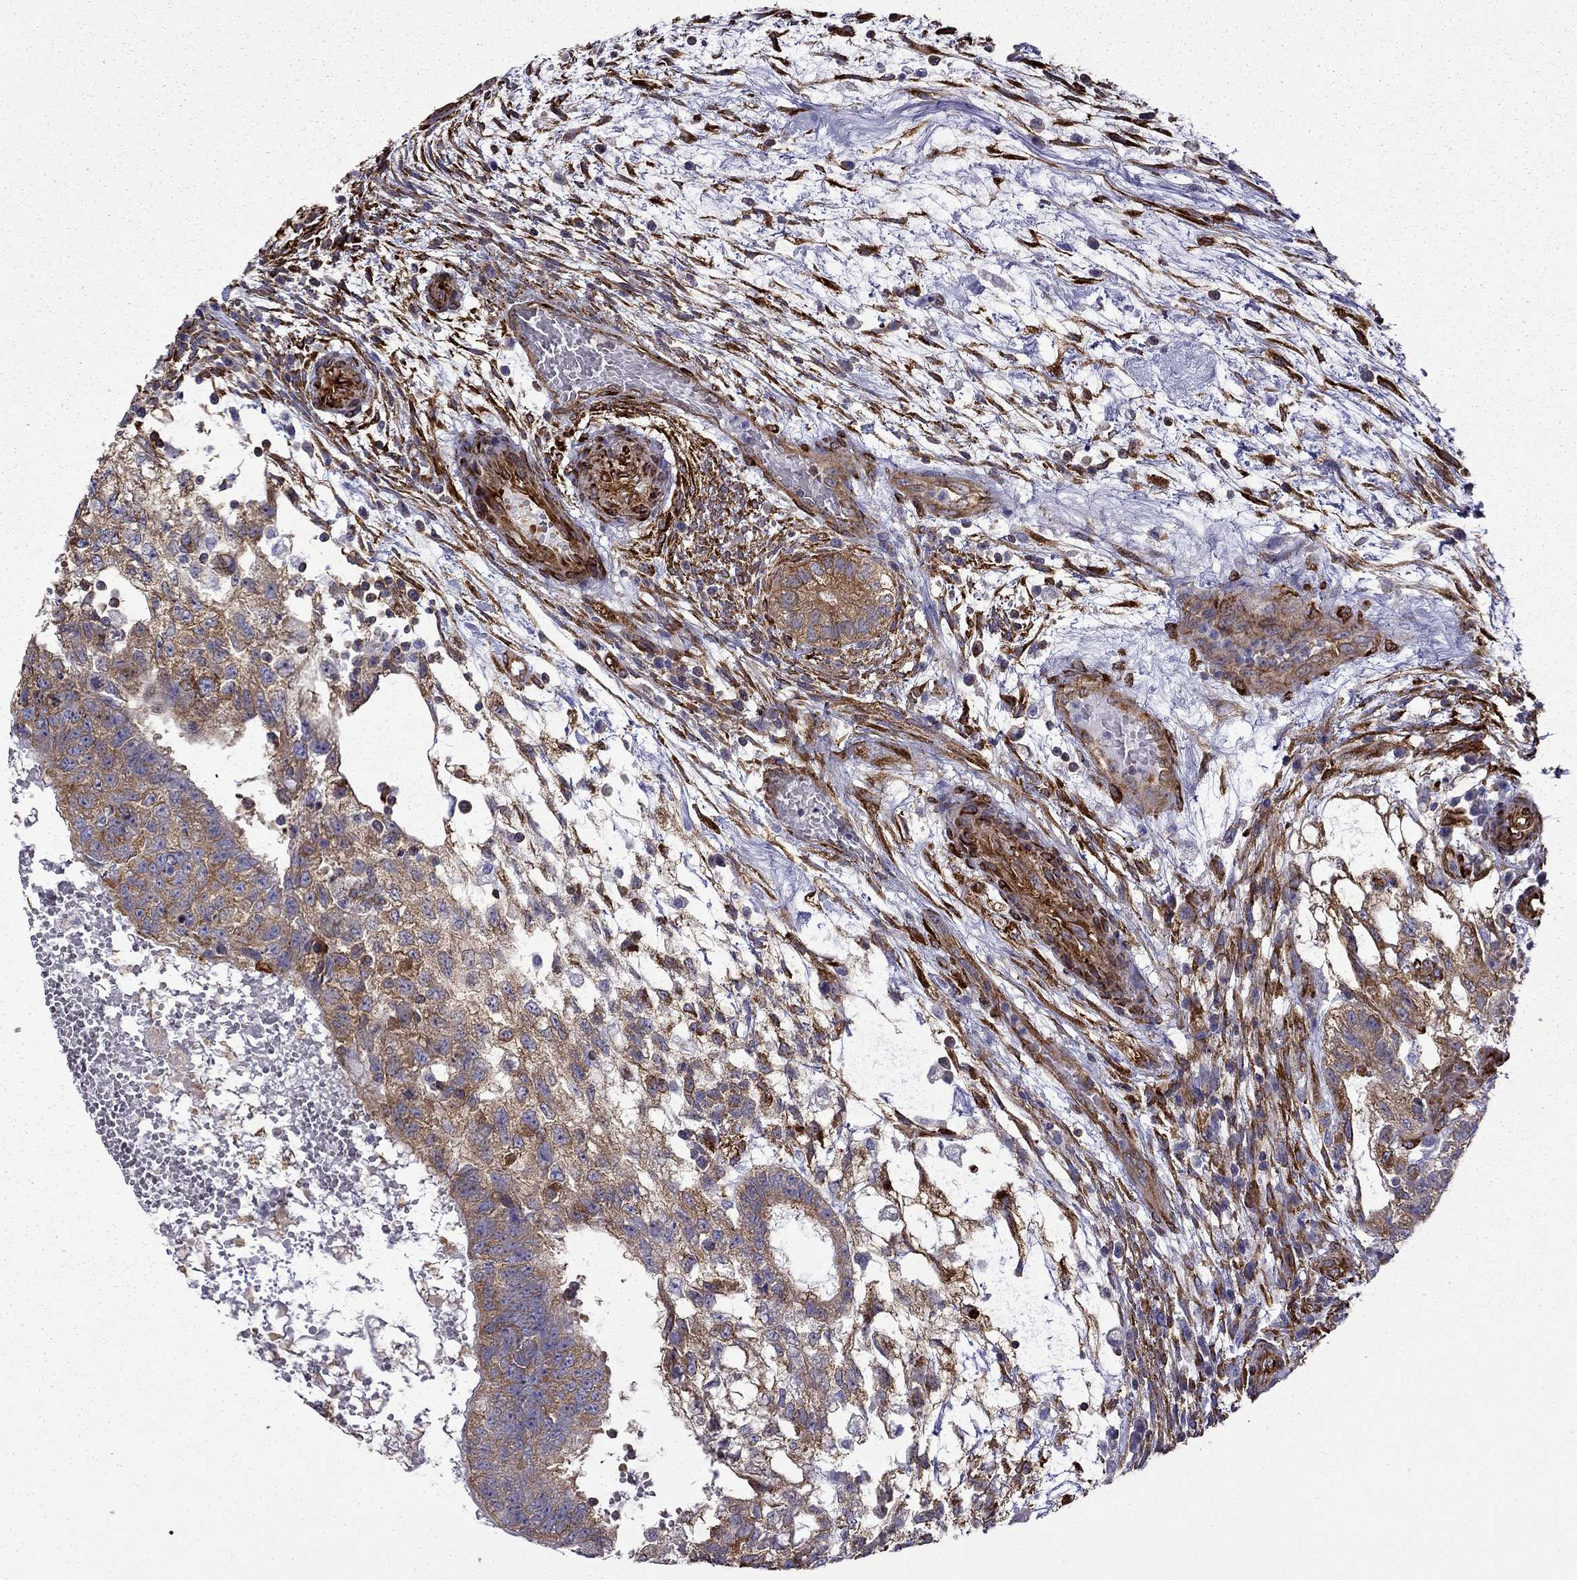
{"staining": {"intensity": "moderate", "quantity": ">75%", "location": "cytoplasmic/membranous"}, "tissue": "testis cancer", "cell_type": "Tumor cells", "image_type": "cancer", "snomed": [{"axis": "morphology", "description": "Normal tissue, NOS"}, {"axis": "morphology", "description": "Carcinoma, Embryonal, NOS"}, {"axis": "topography", "description": "Testis"}, {"axis": "topography", "description": "Epididymis"}], "caption": "Immunohistochemical staining of testis embryonal carcinoma displays moderate cytoplasmic/membranous protein positivity in about >75% of tumor cells. (Stains: DAB (3,3'-diaminobenzidine) in brown, nuclei in blue, Microscopy: brightfield microscopy at high magnification).", "gene": "MAP4", "patient": {"sex": "male", "age": 32}}